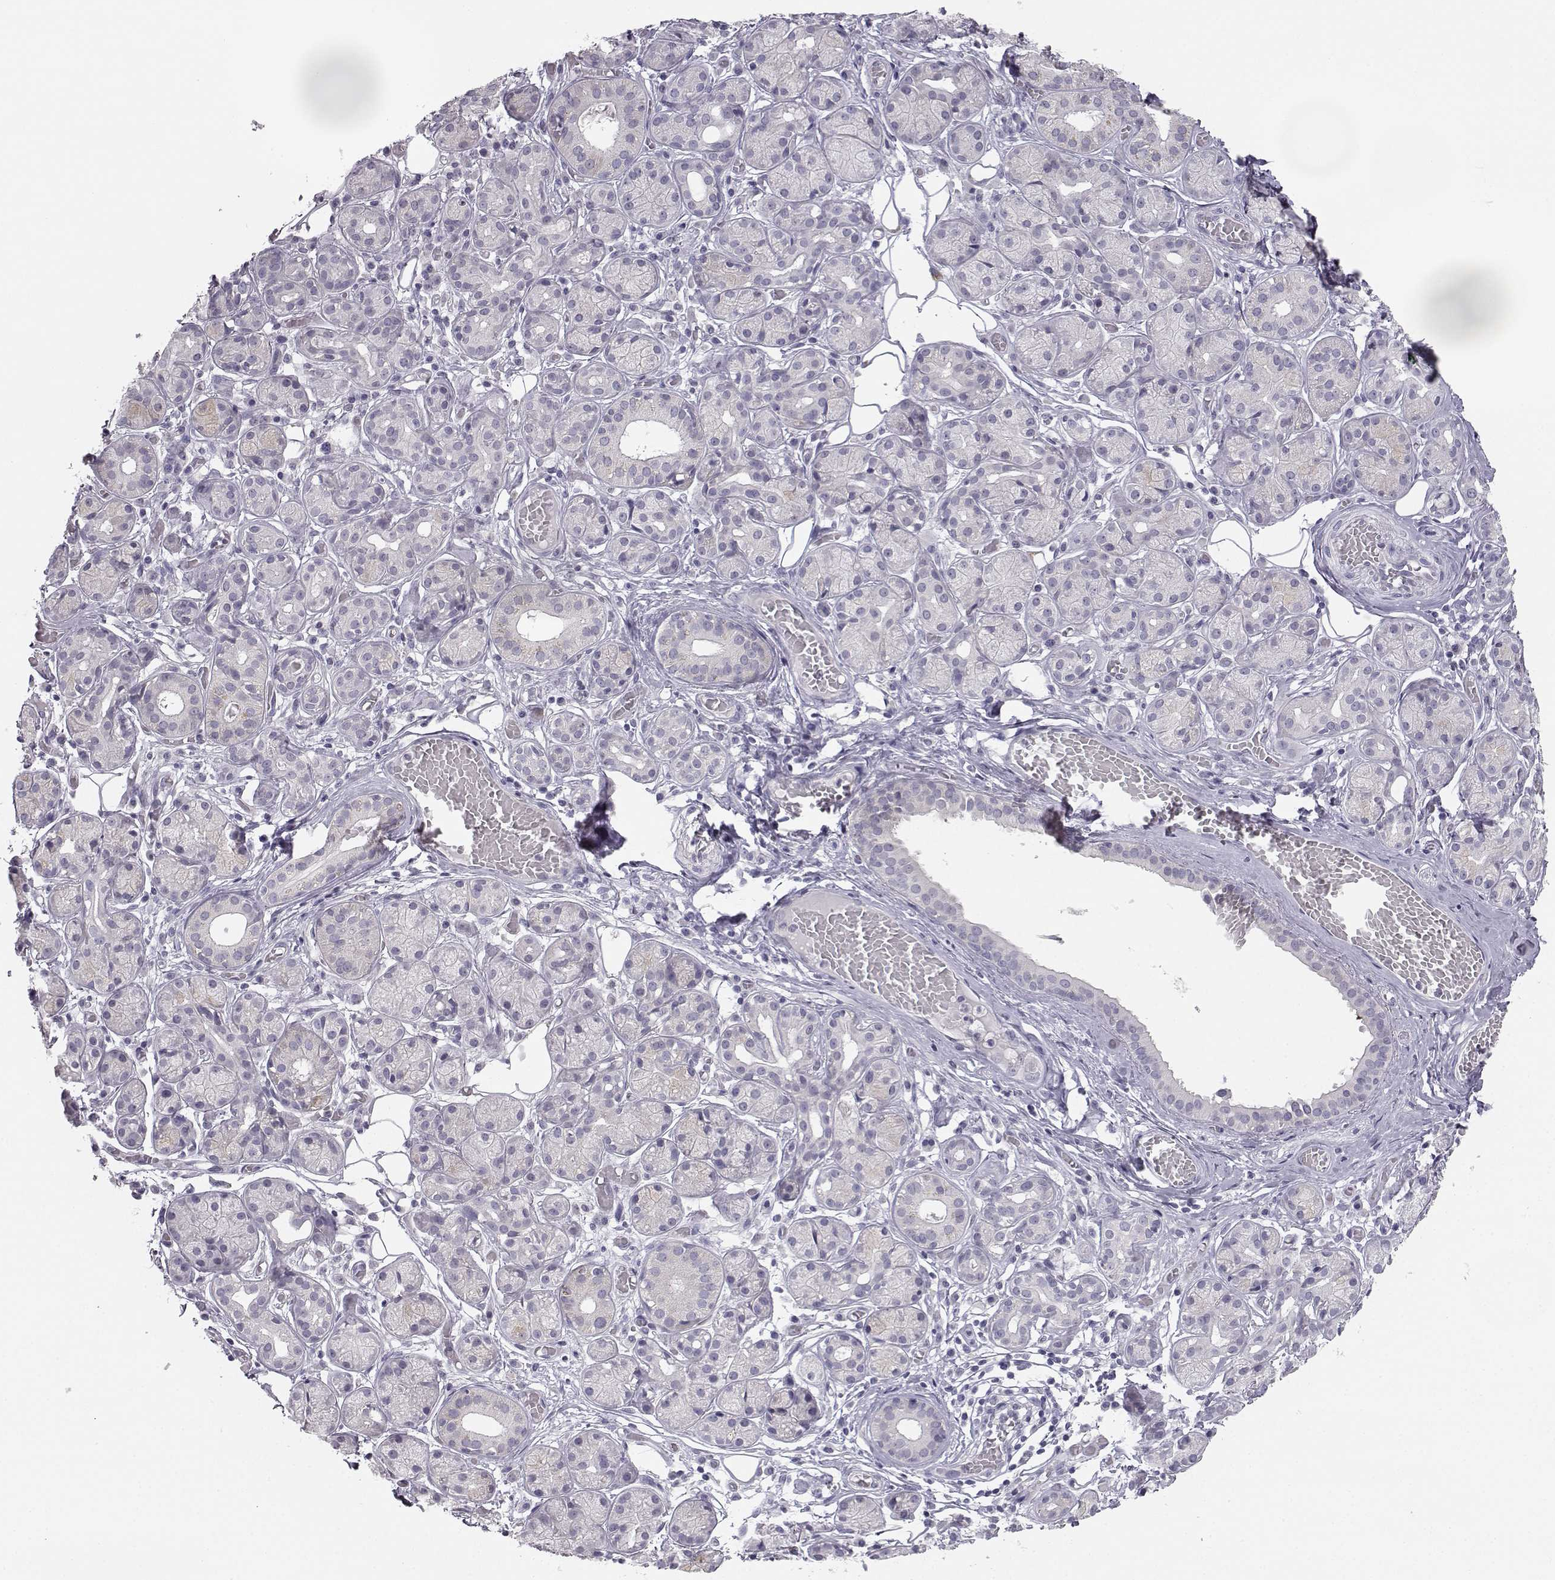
{"staining": {"intensity": "negative", "quantity": "none", "location": "none"}, "tissue": "salivary gland", "cell_type": "Glandular cells", "image_type": "normal", "snomed": [{"axis": "morphology", "description": "Normal tissue, NOS"}, {"axis": "topography", "description": "Salivary gland"}, {"axis": "topography", "description": "Peripheral nerve tissue"}], "caption": "An image of human salivary gland is negative for staining in glandular cells.", "gene": "MYCBPAP", "patient": {"sex": "male", "age": 71}}